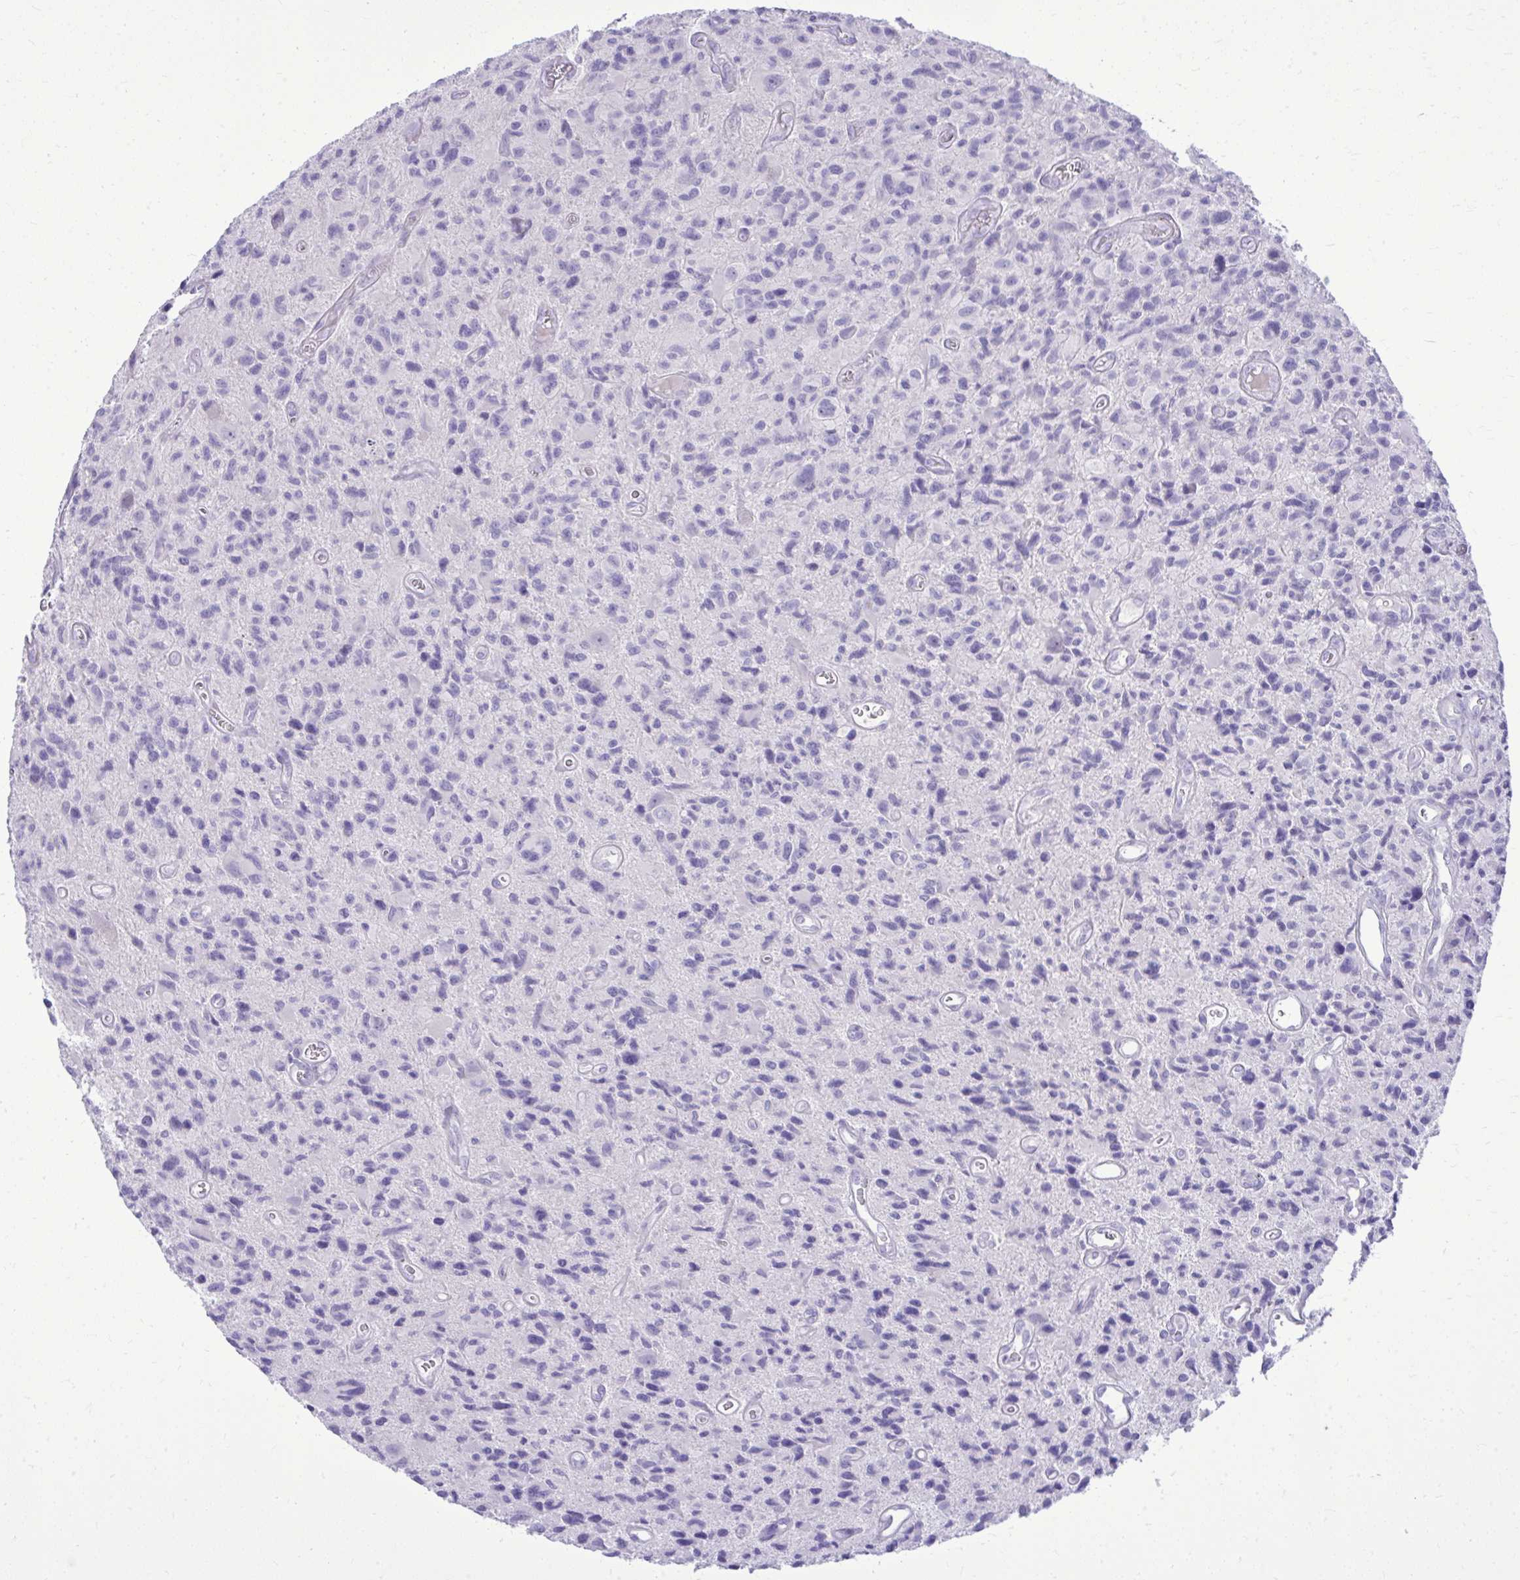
{"staining": {"intensity": "negative", "quantity": "none", "location": "none"}, "tissue": "glioma", "cell_type": "Tumor cells", "image_type": "cancer", "snomed": [{"axis": "morphology", "description": "Glioma, malignant, High grade"}, {"axis": "topography", "description": "Brain"}], "caption": "Protein analysis of glioma exhibits no significant staining in tumor cells.", "gene": "BCL6B", "patient": {"sex": "male", "age": 76}}